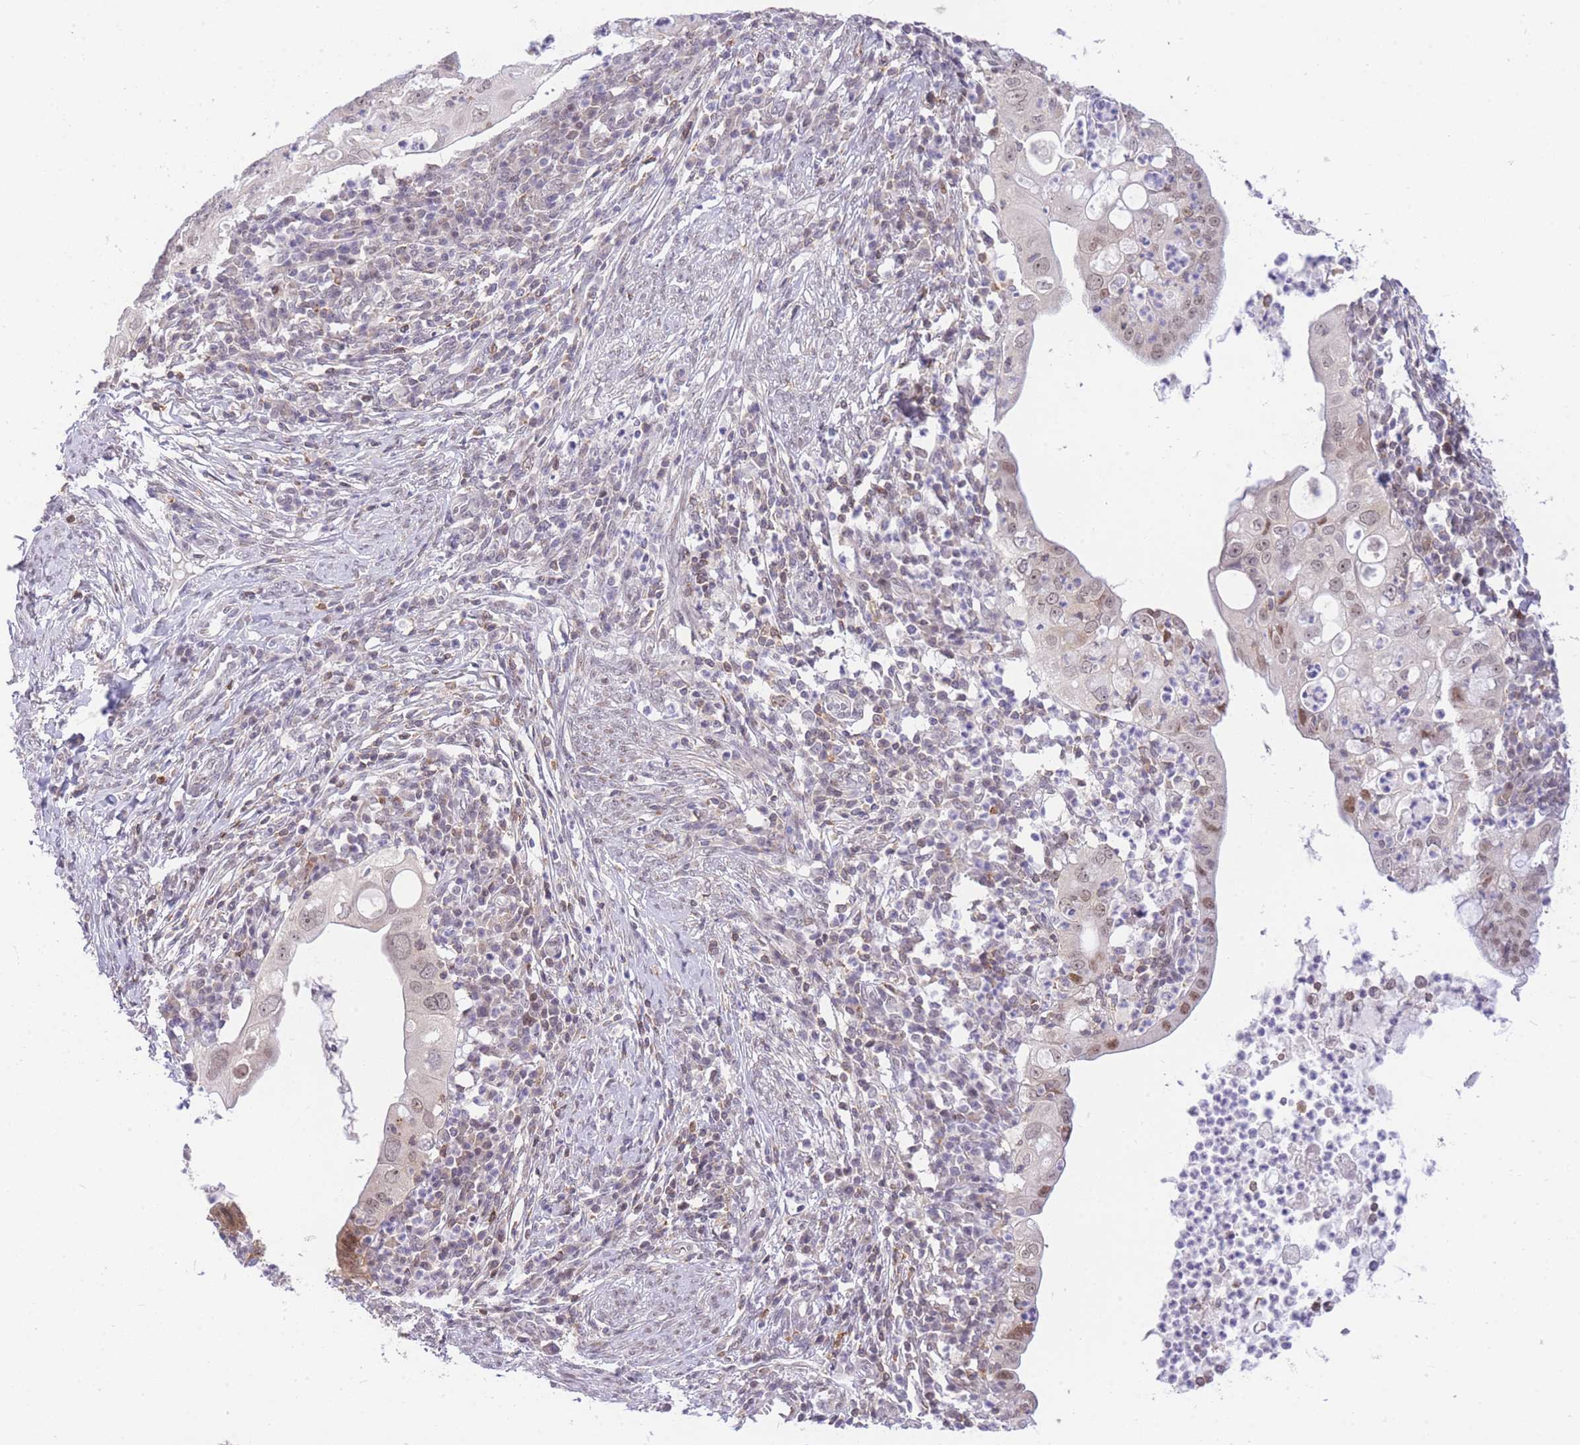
{"staining": {"intensity": "moderate", "quantity": "25%-75%", "location": "cytoplasmic/membranous"}, "tissue": "cervical cancer", "cell_type": "Tumor cells", "image_type": "cancer", "snomed": [{"axis": "morphology", "description": "Adenocarcinoma, NOS"}, {"axis": "topography", "description": "Cervix"}], "caption": "Cervical adenocarcinoma stained with a brown dye displays moderate cytoplasmic/membranous positive staining in approximately 25%-75% of tumor cells.", "gene": "STK39", "patient": {"sex": "female", "age": 36}}